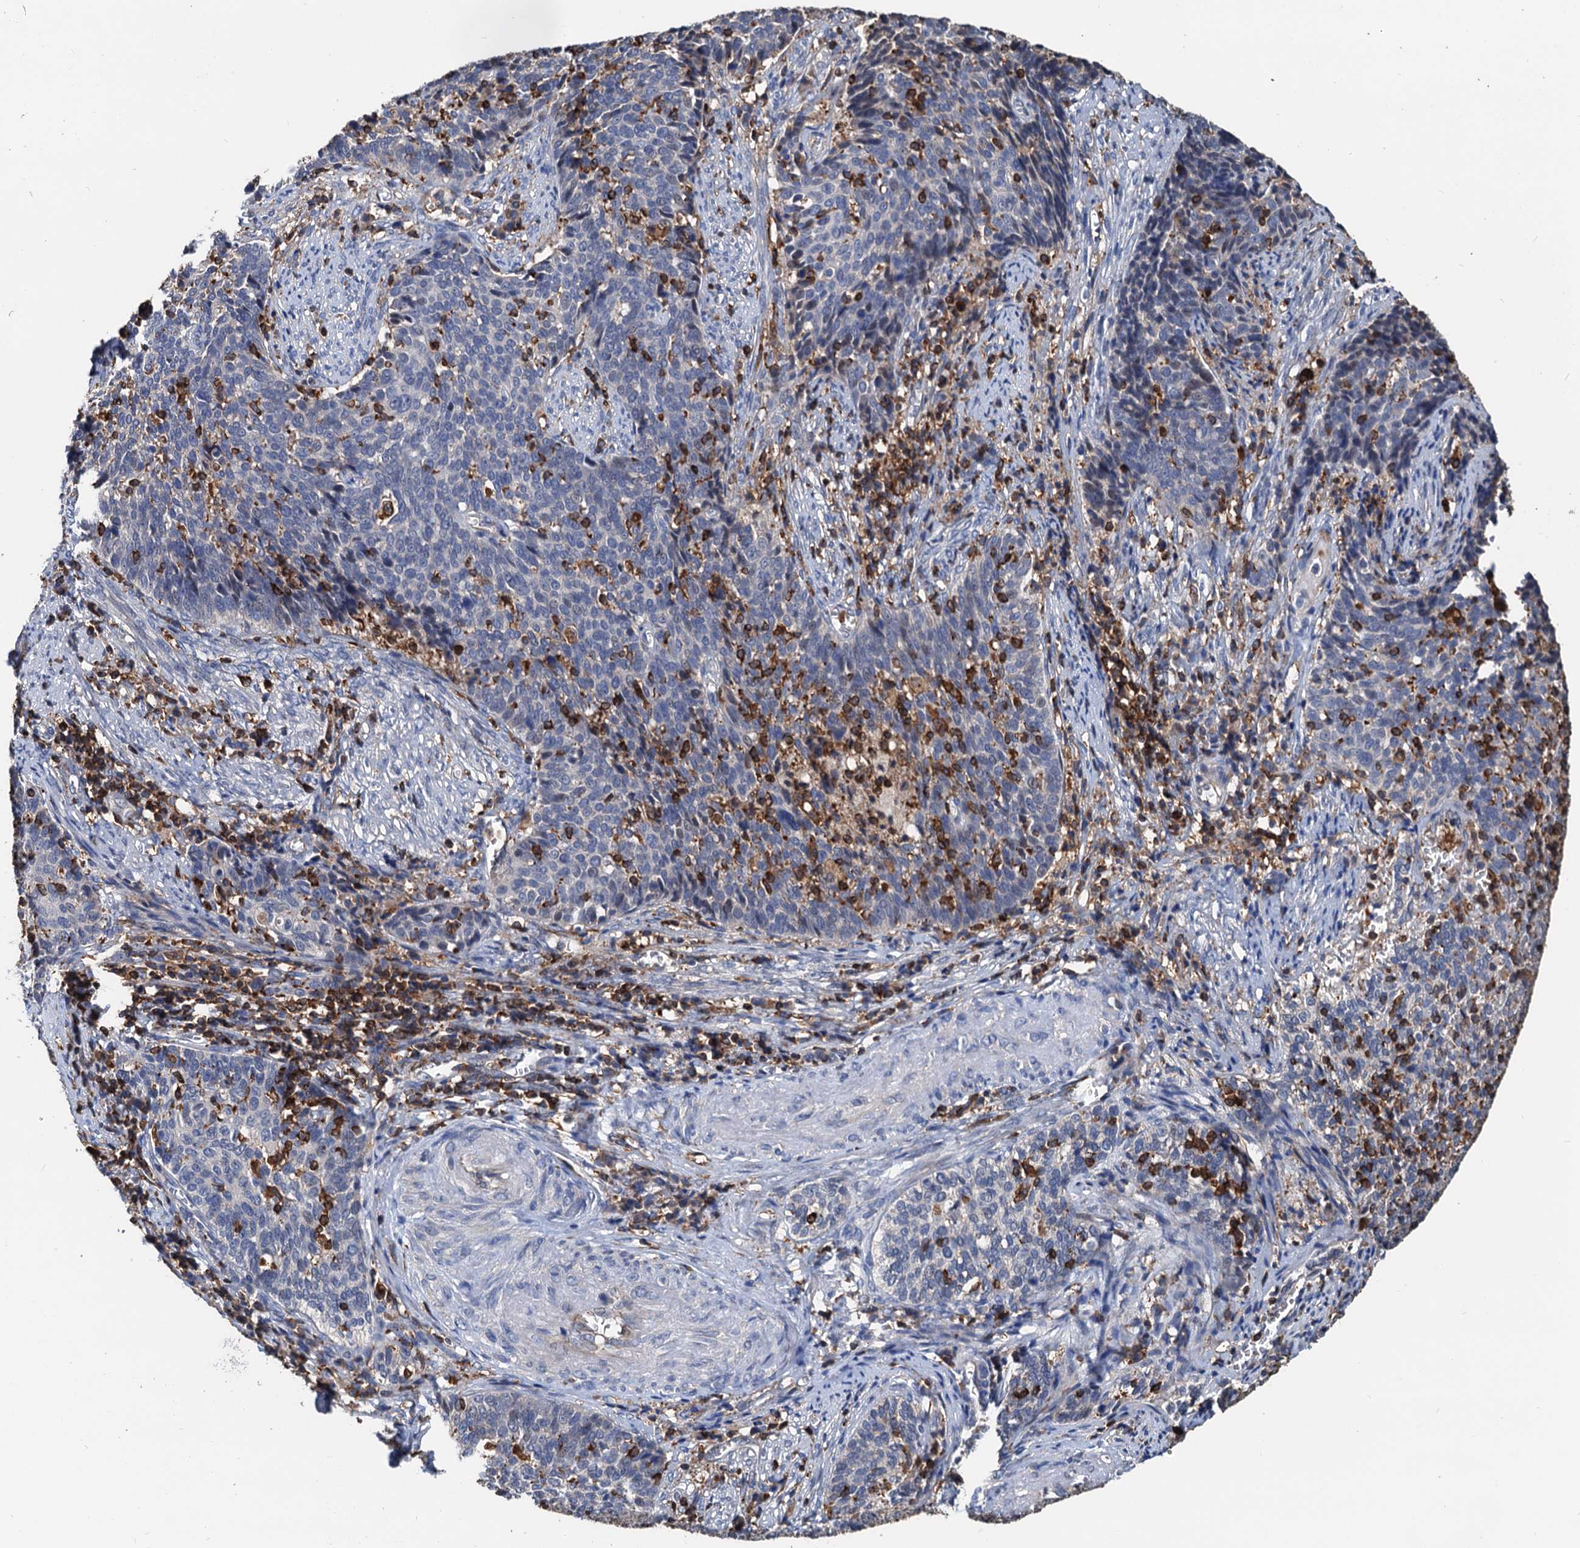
{"staining": {"intensity": "negative", "quantity": "none", "location": "none"}, "tissue": "cervical cancer", "cell_type": "Tumor cells", "image_type": "cancer", "snomed": [{"axis": "morphology", "description": "Squamous cell carcinoma, NOS"}, {"axis": "topography", "description": "Cervix"}], "caption": "DAB immunohistochemical staining of human cervical cancer displays no significant expression in tumor cells.", "gene": "LCP2", "patient": {"sex": "female", "age": 39}}